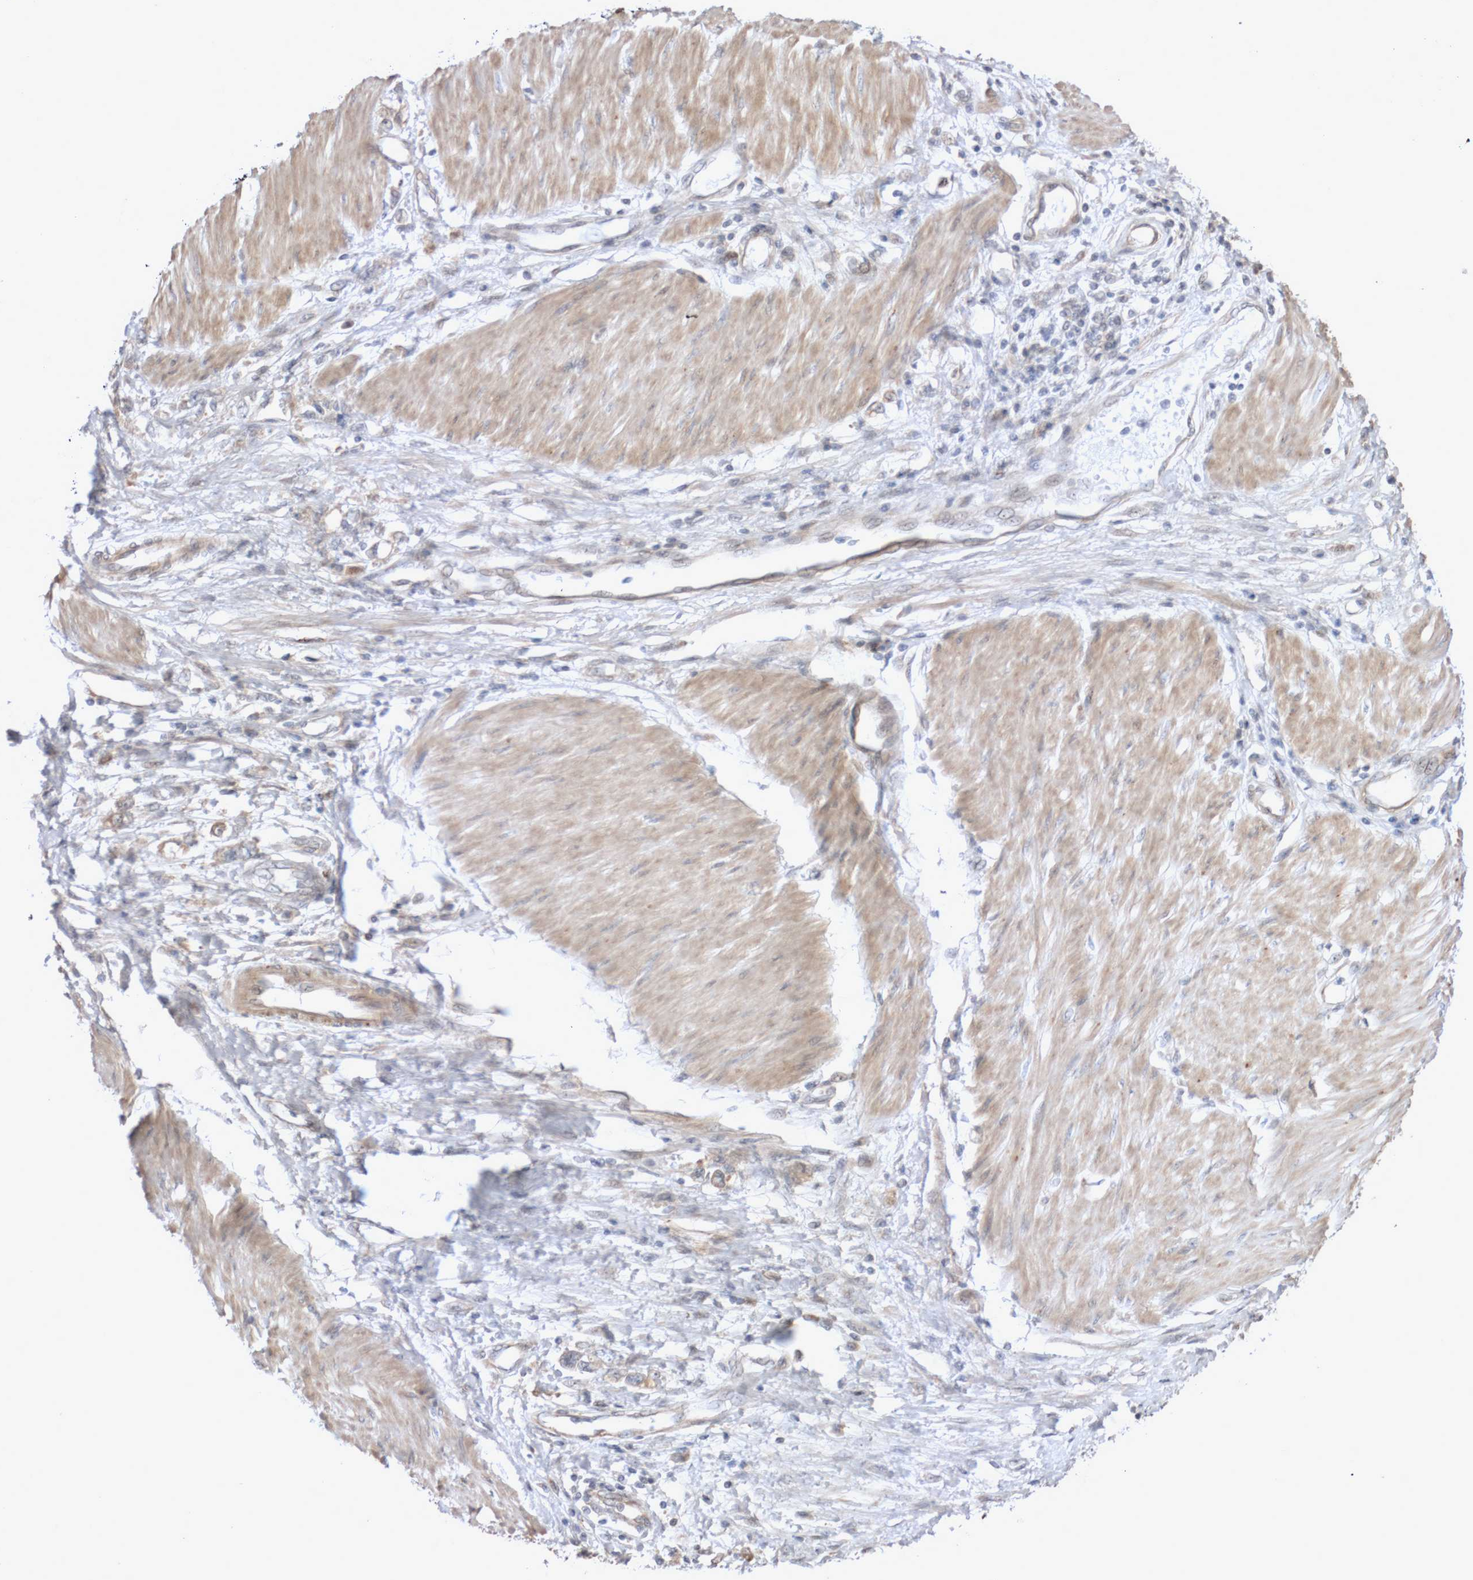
{"staining": {"intensity": "weak", "quantity": "25%-75%", "location": "cytoplasmic/membranous"}, "tissue": "stomach cancer", "cell_type": "Tumor cells", "image_type": "cancer", "snomed": [{"axis": "morphology", "description": "Adenocarcinoma, NOS"}, {"axis": "topography", "description": "Stomach"}], "caption": "Immunohistochemical staining of human stomach cancer (adenocarcinoma) exhibits low levels of weak cytoplasmic/membranous positivity in approximately 25%-75% of tumor cells.", "gene": "DPH7", "patient": {"sex": "female", "age": 76}}